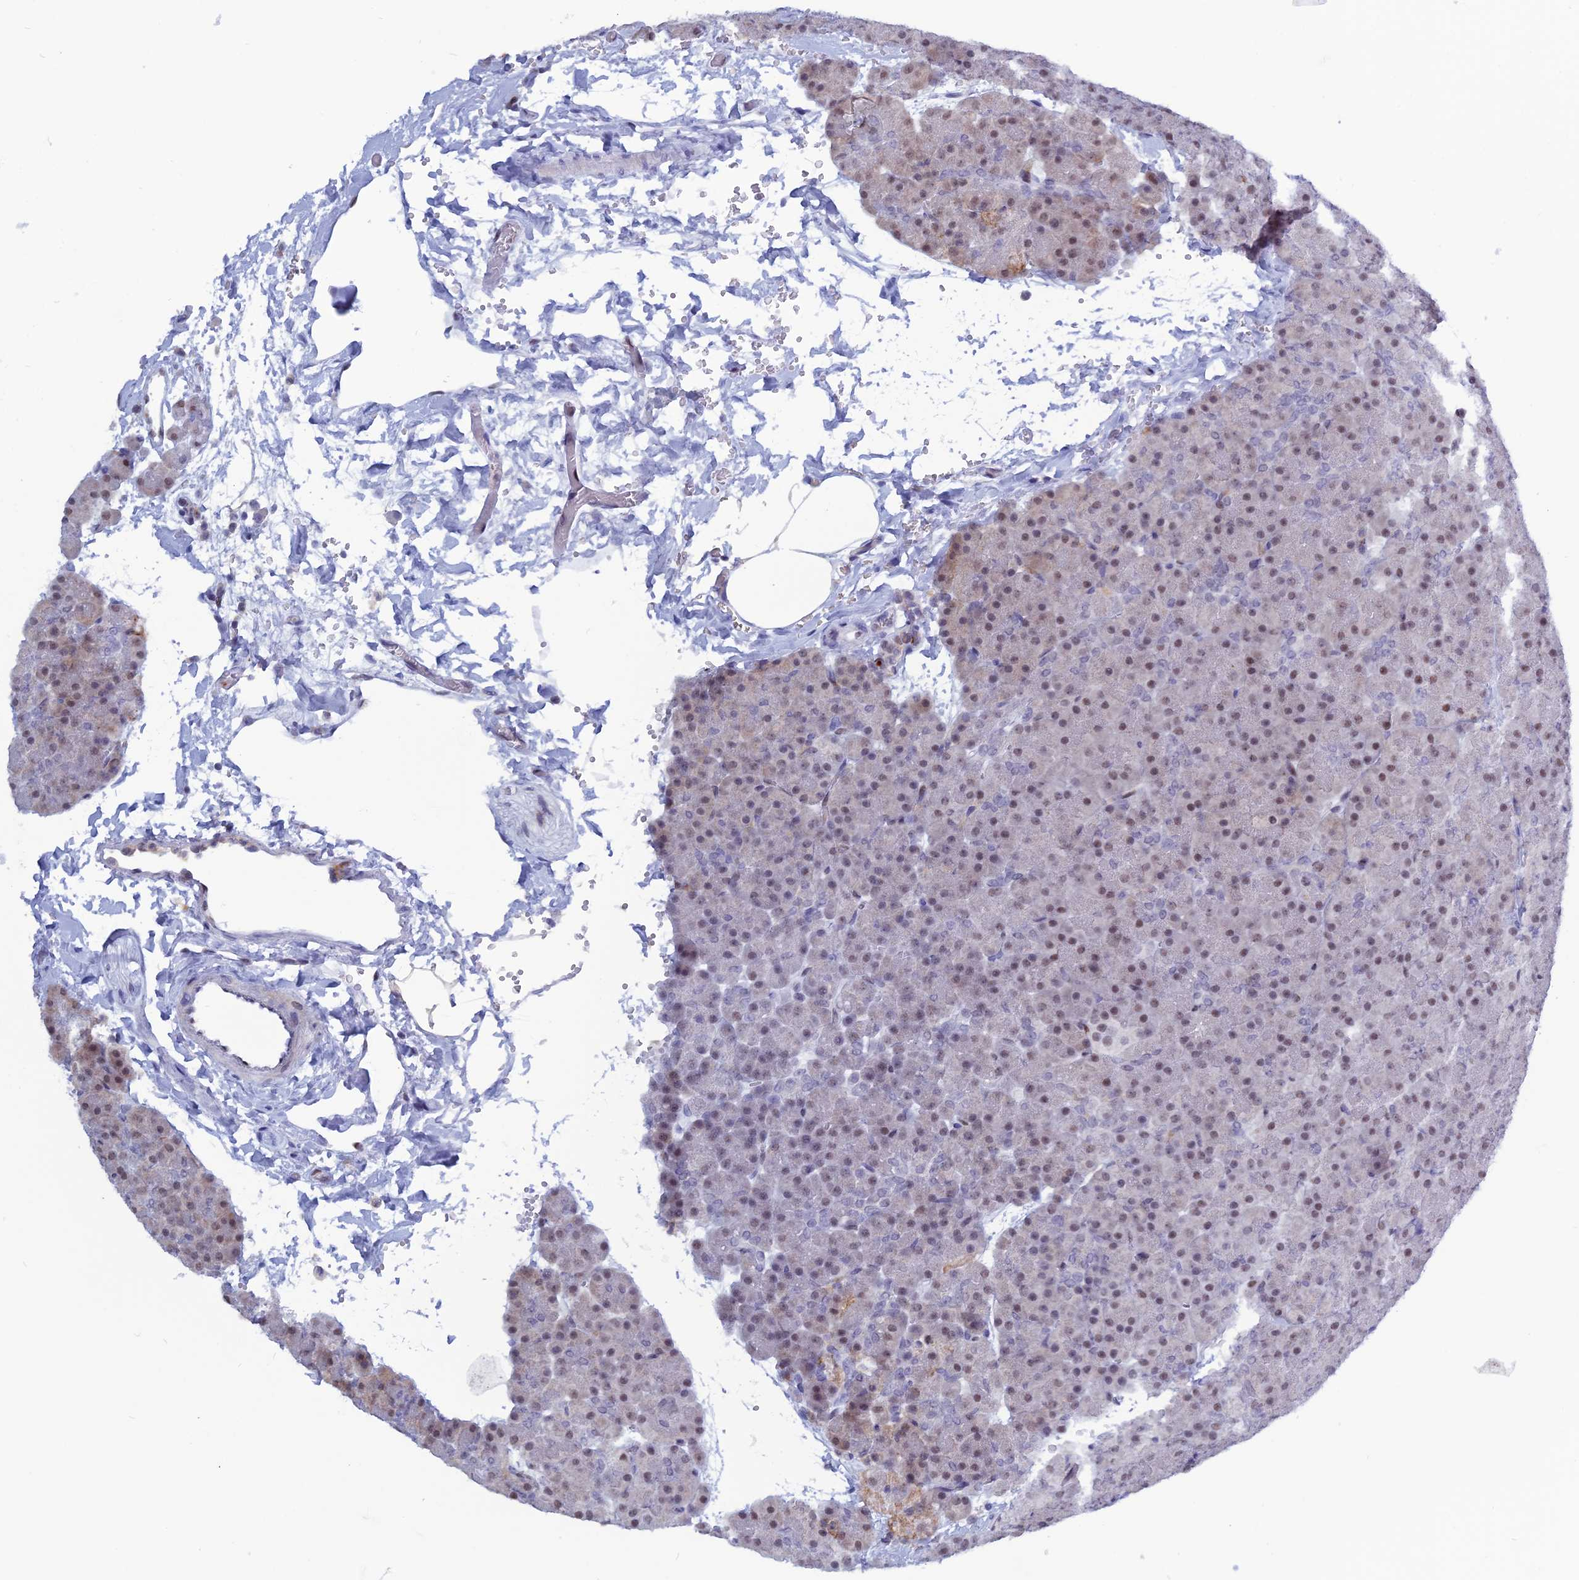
{"staining": {"intensity": "moderate", "quantity": ">75%", "location": "nuclear"}, "tissue": "pancreas", "cell_type": "Exocrine glandular cells", "image_type": "normal", "snomed": [{"axis": "morphology", "description": "Normal tissue, NOS"}, {"axis": "topography", "description": "Pancreas"}], "caption": "DAB immunohistochemical staining of unremarkable human pancreas shows moderate nuclear protein positivity in approximately >75% of exocrine glandular cells.", "gene": "NOL4L", "patient": {"sex": "male", "age": 36}}